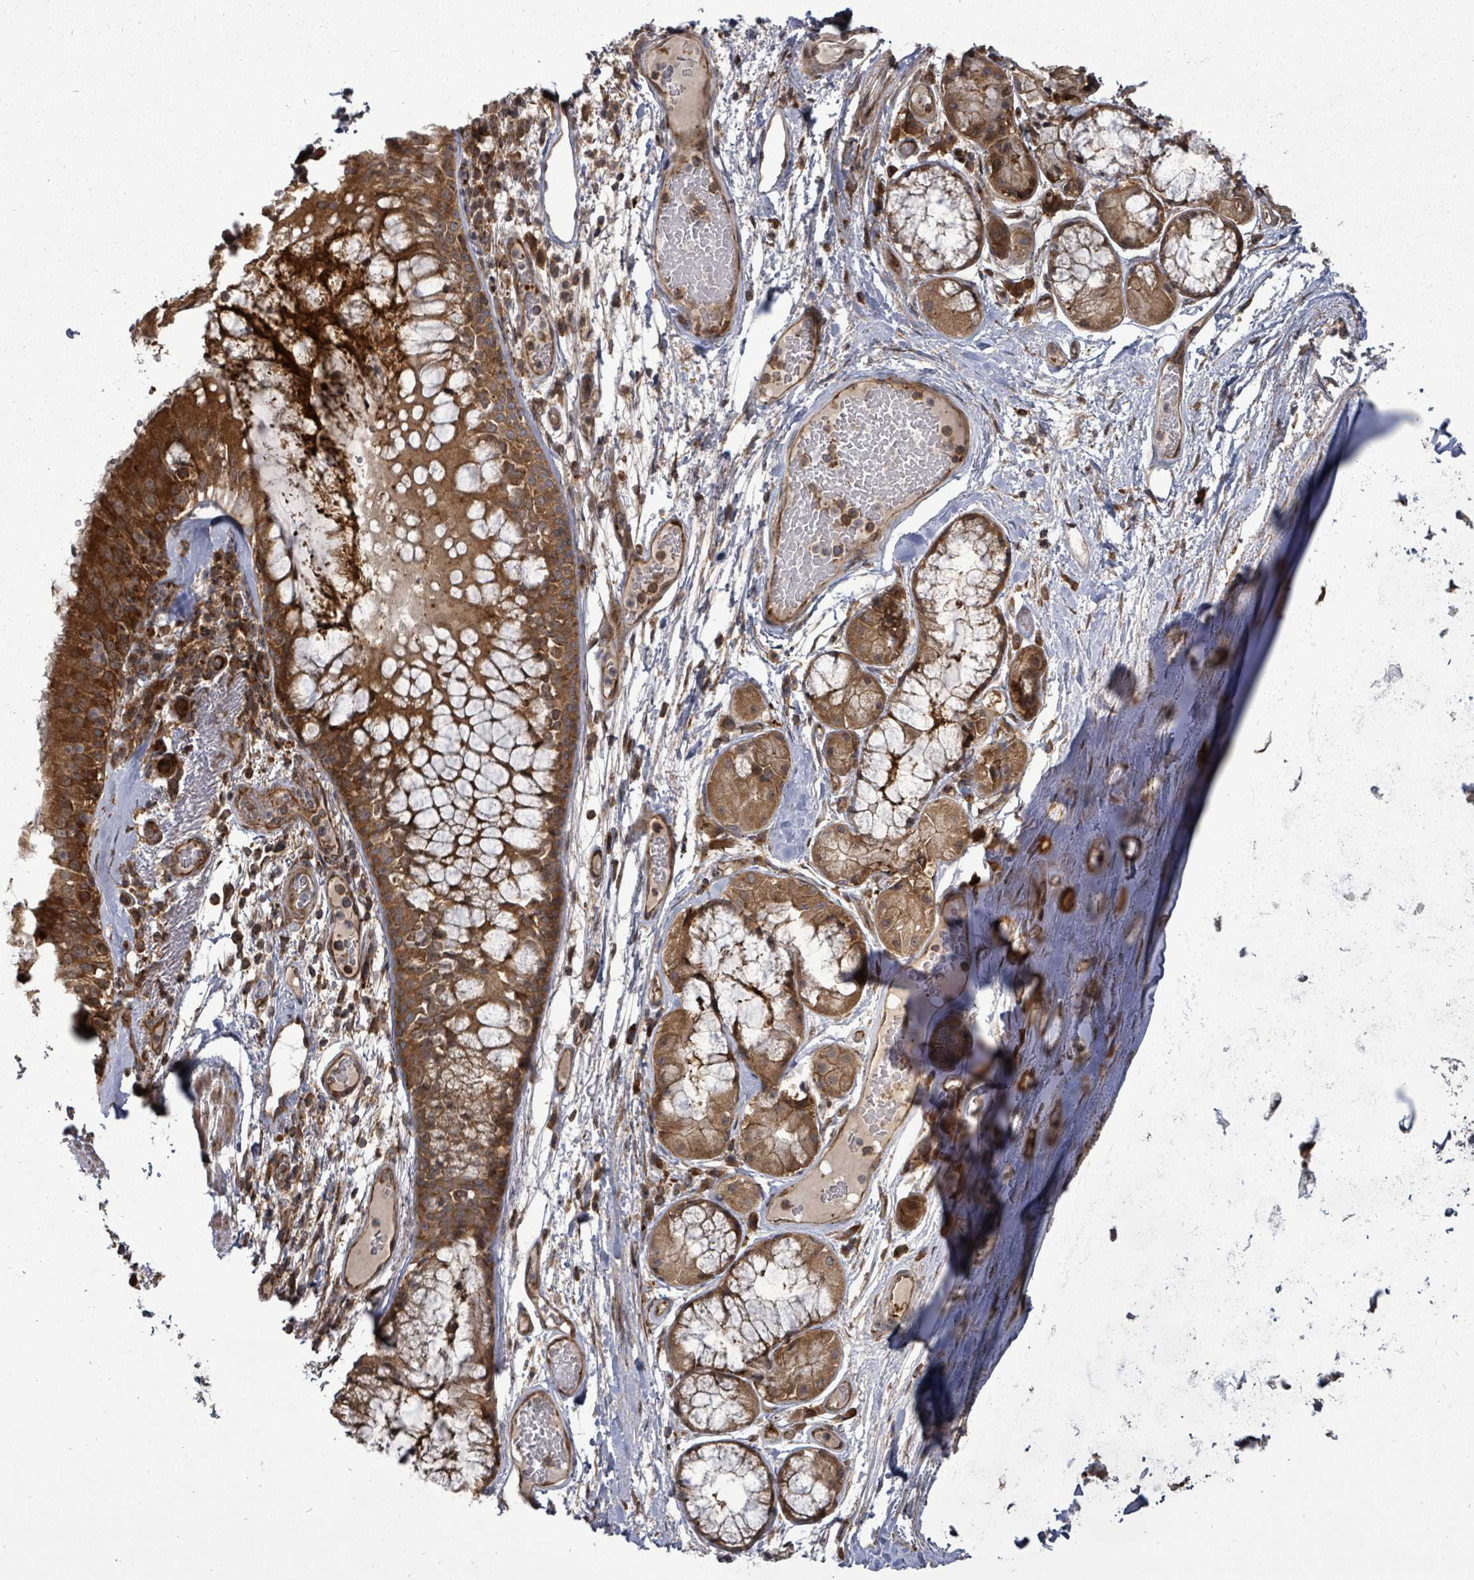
{"staining": {"intensity": "strong", "quantity": ">75%", "location": "cytoplasmic/membranous"}, "tissue": "bronchus", "cell_type": "Respiratory epithelial cells", "image_type": "normal", "snomed": [{"axis": "morphology", "description": "Normal tissue, NOS"}, {"axis": "topography", "description": "Cartilage tissue"}, {"axis": "topography", "description": "Bronchus"}], "caption": "Respiratory epithelial cells display high levels of strong cytoplasmic/membranous positivity in approximately >75% of cells in normal human bronchus. (IHC, brightfield microscopy, high magnification).", "gene": "EIF3CL", "patient": {"sex": "male", "age": 63}}